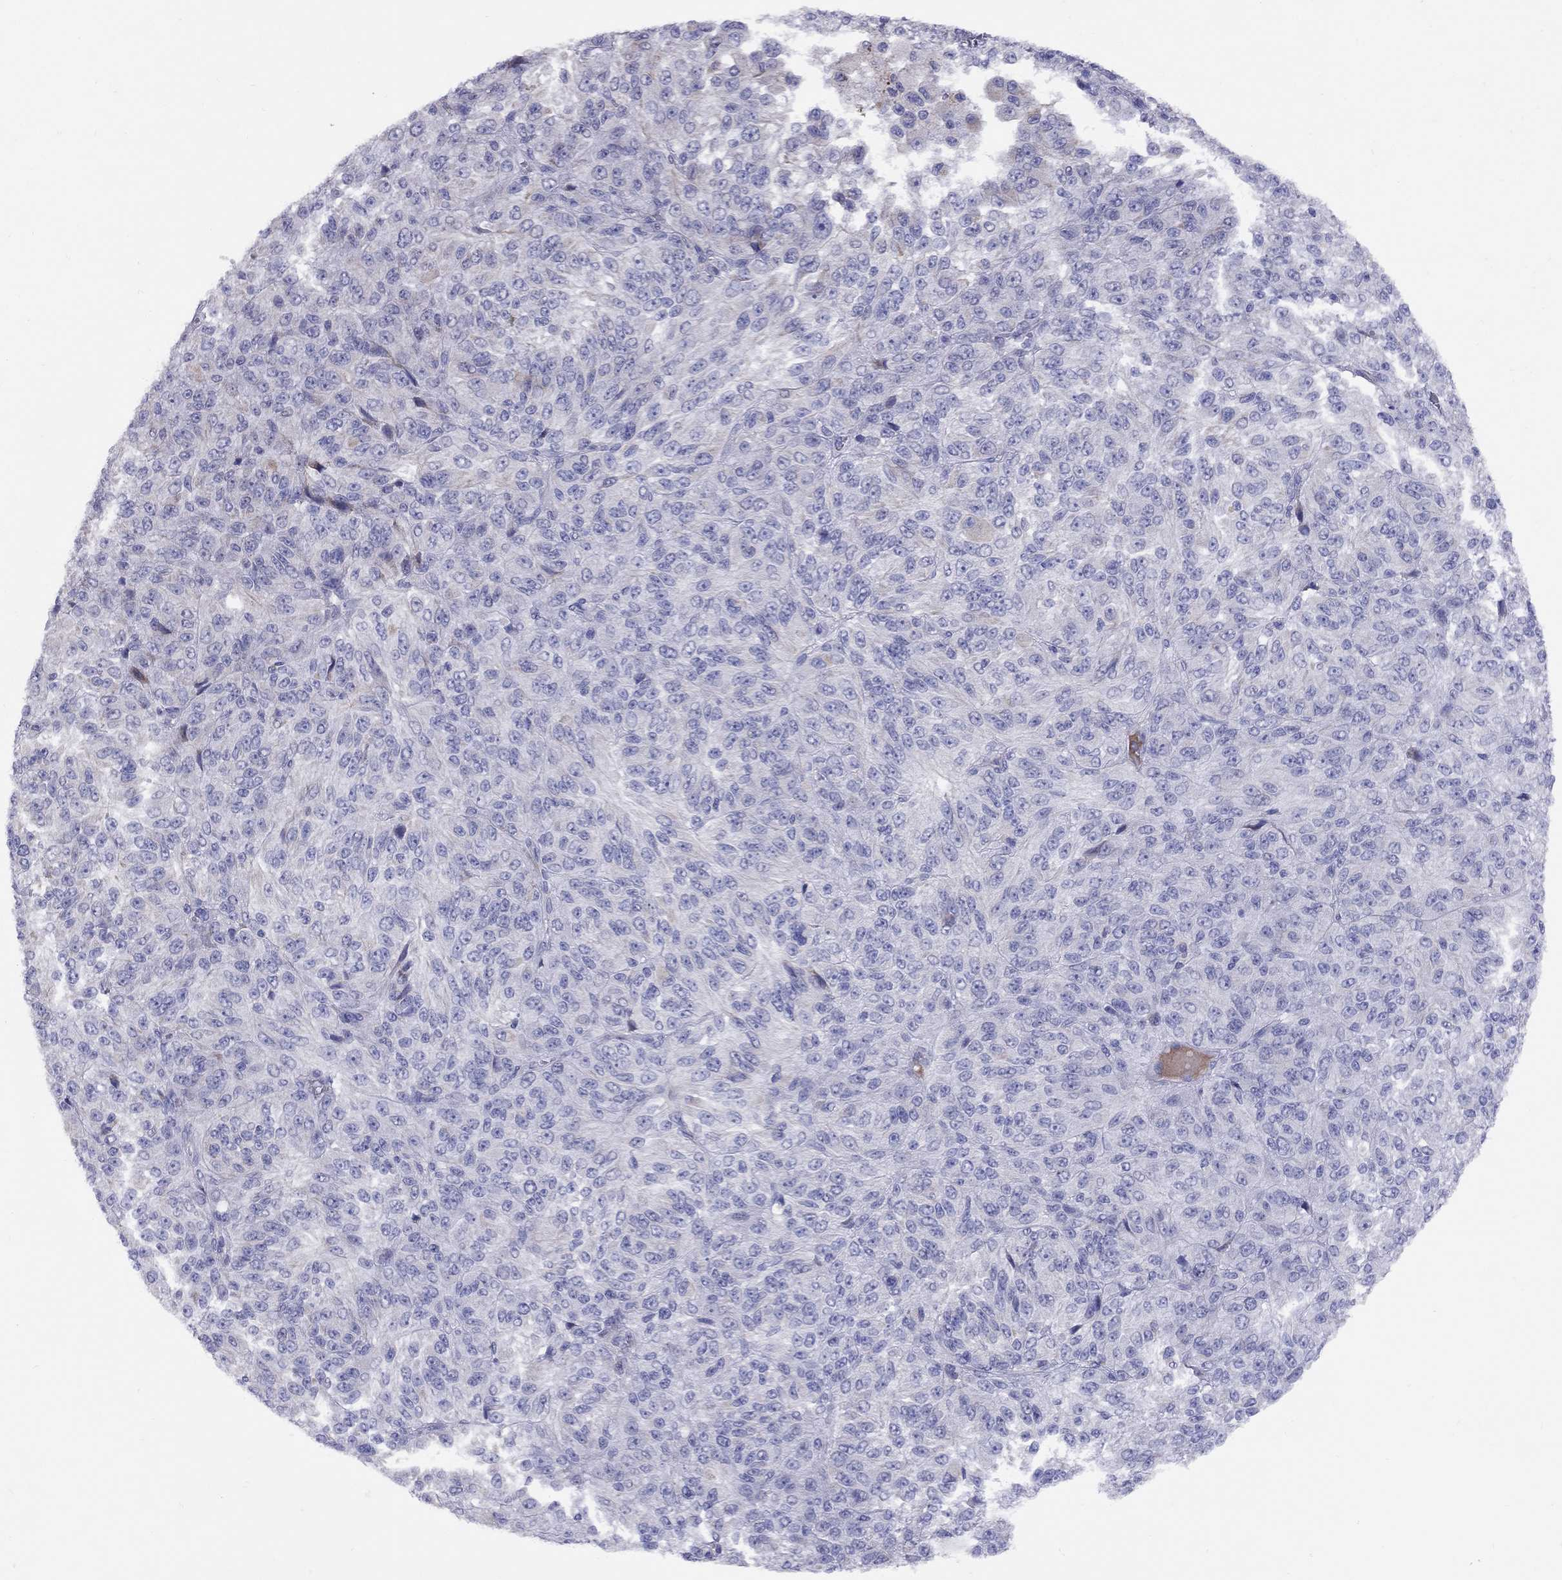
{"staining": {"intensity": "negative", "quantity": "none", "location": "none"}, "tissue": "melanoma", "cell_type": "Tumor cells", "image_type": "cancer", "snomed": [{"axis": "morphology", "description": "Malignant melanoma, Metastatic site"}, {"axis": "topography", "description": "Brain"}], "caption": "An image of human malignant melanoma (metastatic site) is negative for staining in tumor cells.", "gene": "SPINT4", "patient": {"sex": "female", "age": 56}}